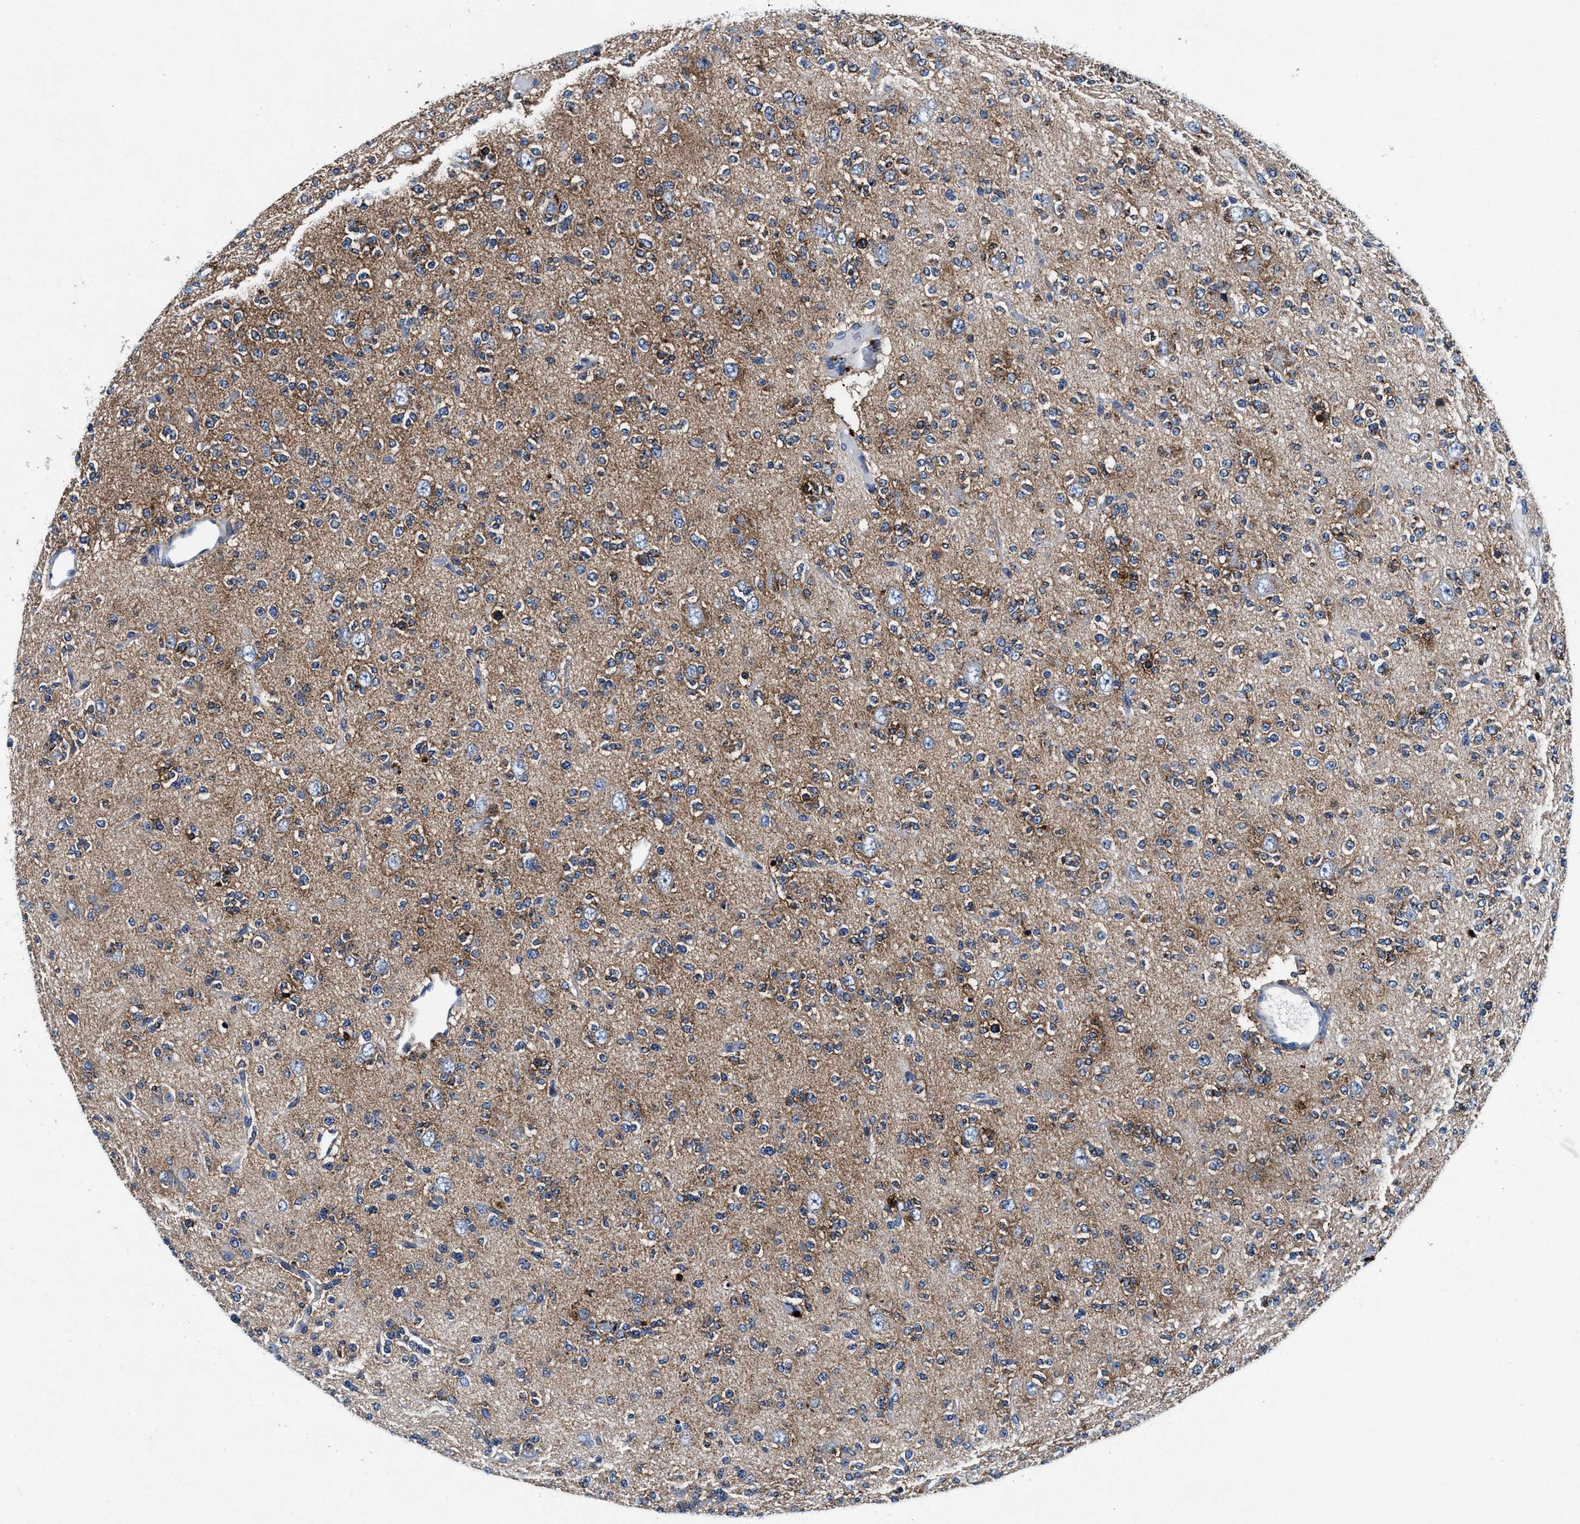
{"staining": {"intensity": "moderate", "quantity": "25%-75%", "location": "cytoplasmic/membranous"}, "tissue": "glioma", "cell_type": "Tumor cells", "image_type": "cancer", "snomed": [{"axis": "morphology", "description": "Glioma, malignant, Low grade"}, {"axis": "topography", "description": "Brain"}], "caption": "Immunohistochemical staining of human malignant glioma (low-grade) reveals medium levels of moderate cytoplasmic/membranous positivity in approximately 25%-75% of tumor cells.", "gene": "SLC8A1", "patient": {"sex": "male", "age": 38}}